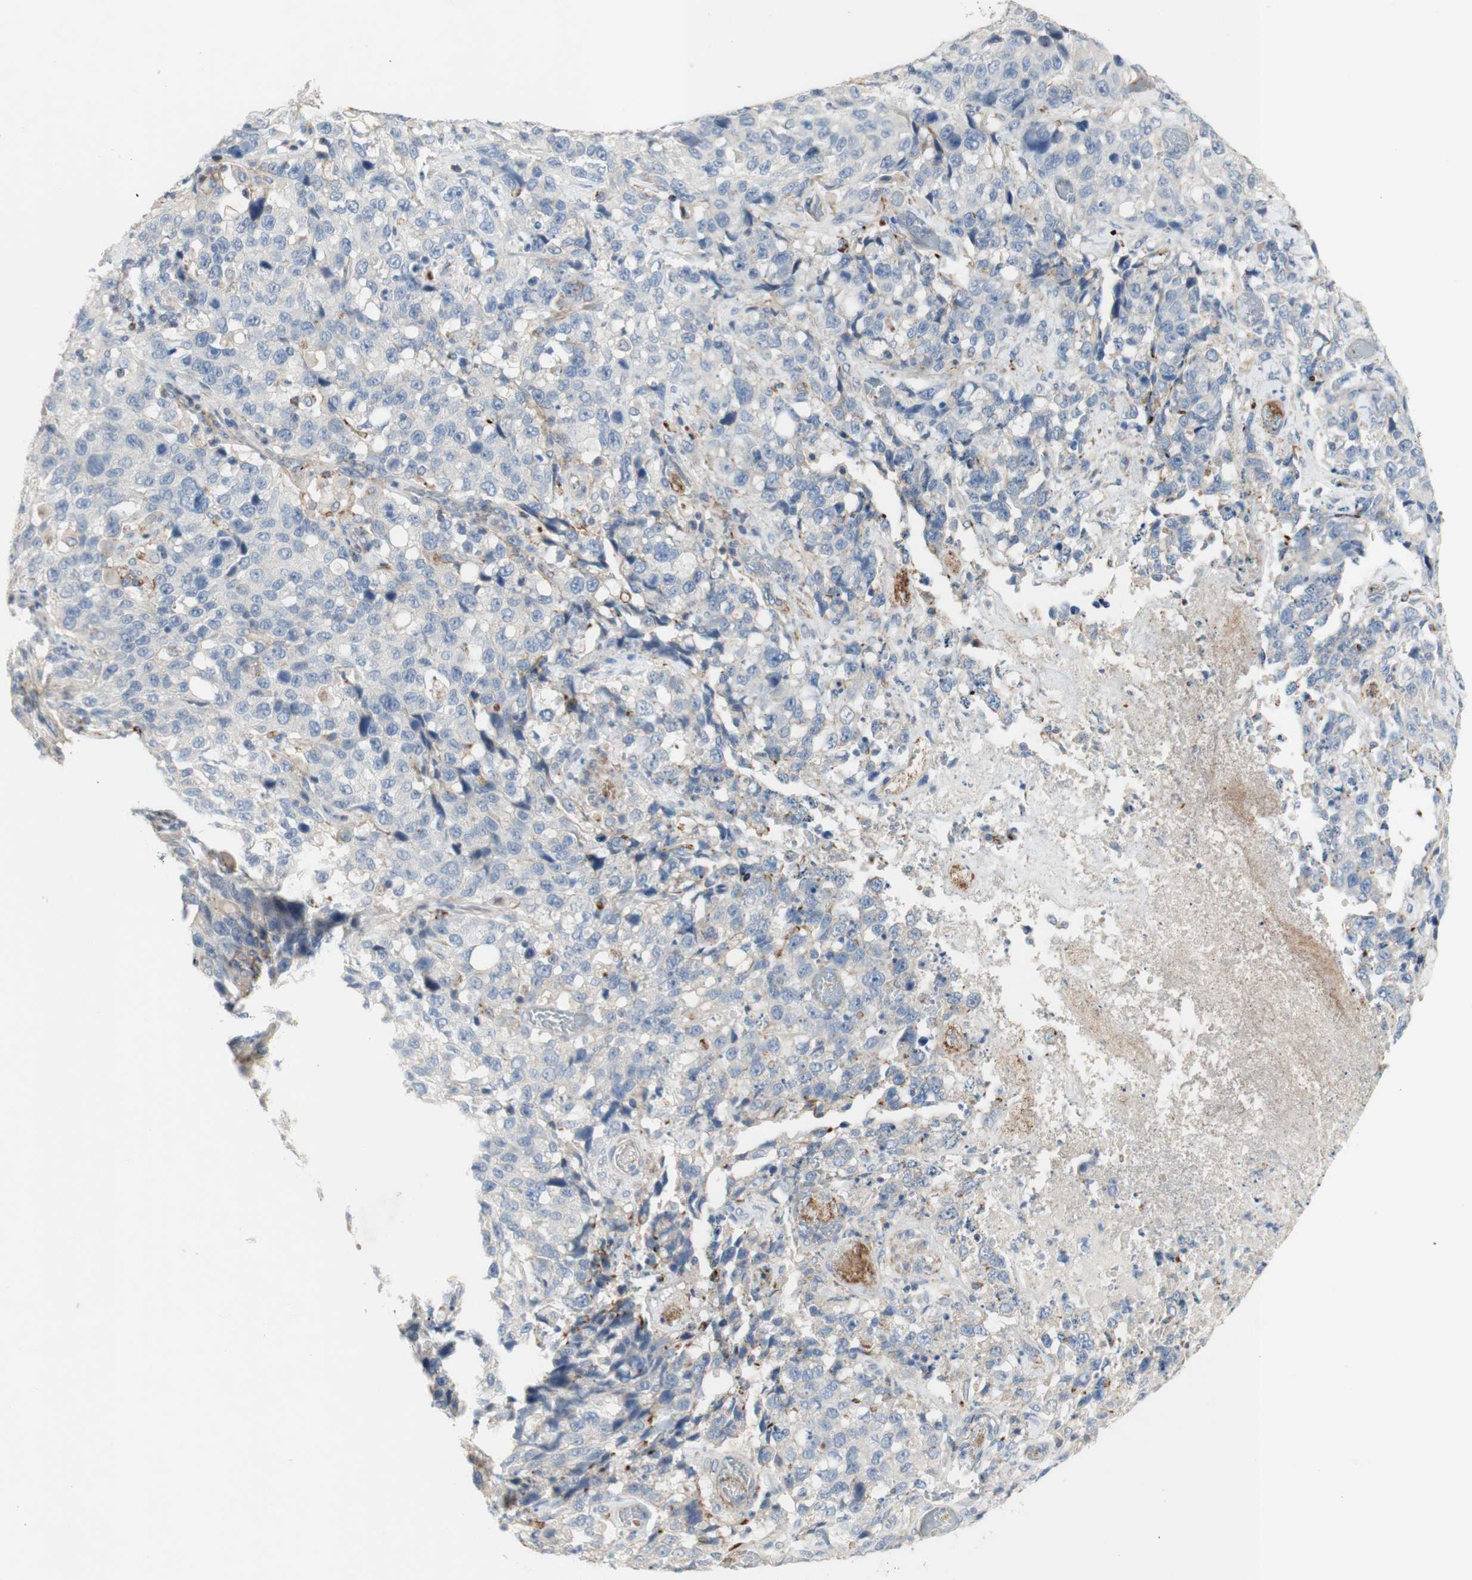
{"staining": {"intensity": "negative", "quantity": "none", "location": "none"}, "tissue": "stomach cancer", "cell_type": "Tumor cells", "image_type": "cancer", "snomed": [{"axis": "morphology", "description": "Normal tissue, NOS"}, {"axis": "morphology", "description": "Adenocarcinoma, NOS"}, {"axis": "topography", "description": "Stomach"}], "caption": "An immunohistochemistry (IHC) histopathology image of stomach cancer is shown. There is no staining in tumor cells of stomach cancer.", "gene": "MANEA", "patient": {"sex": "male", "age": 48}}